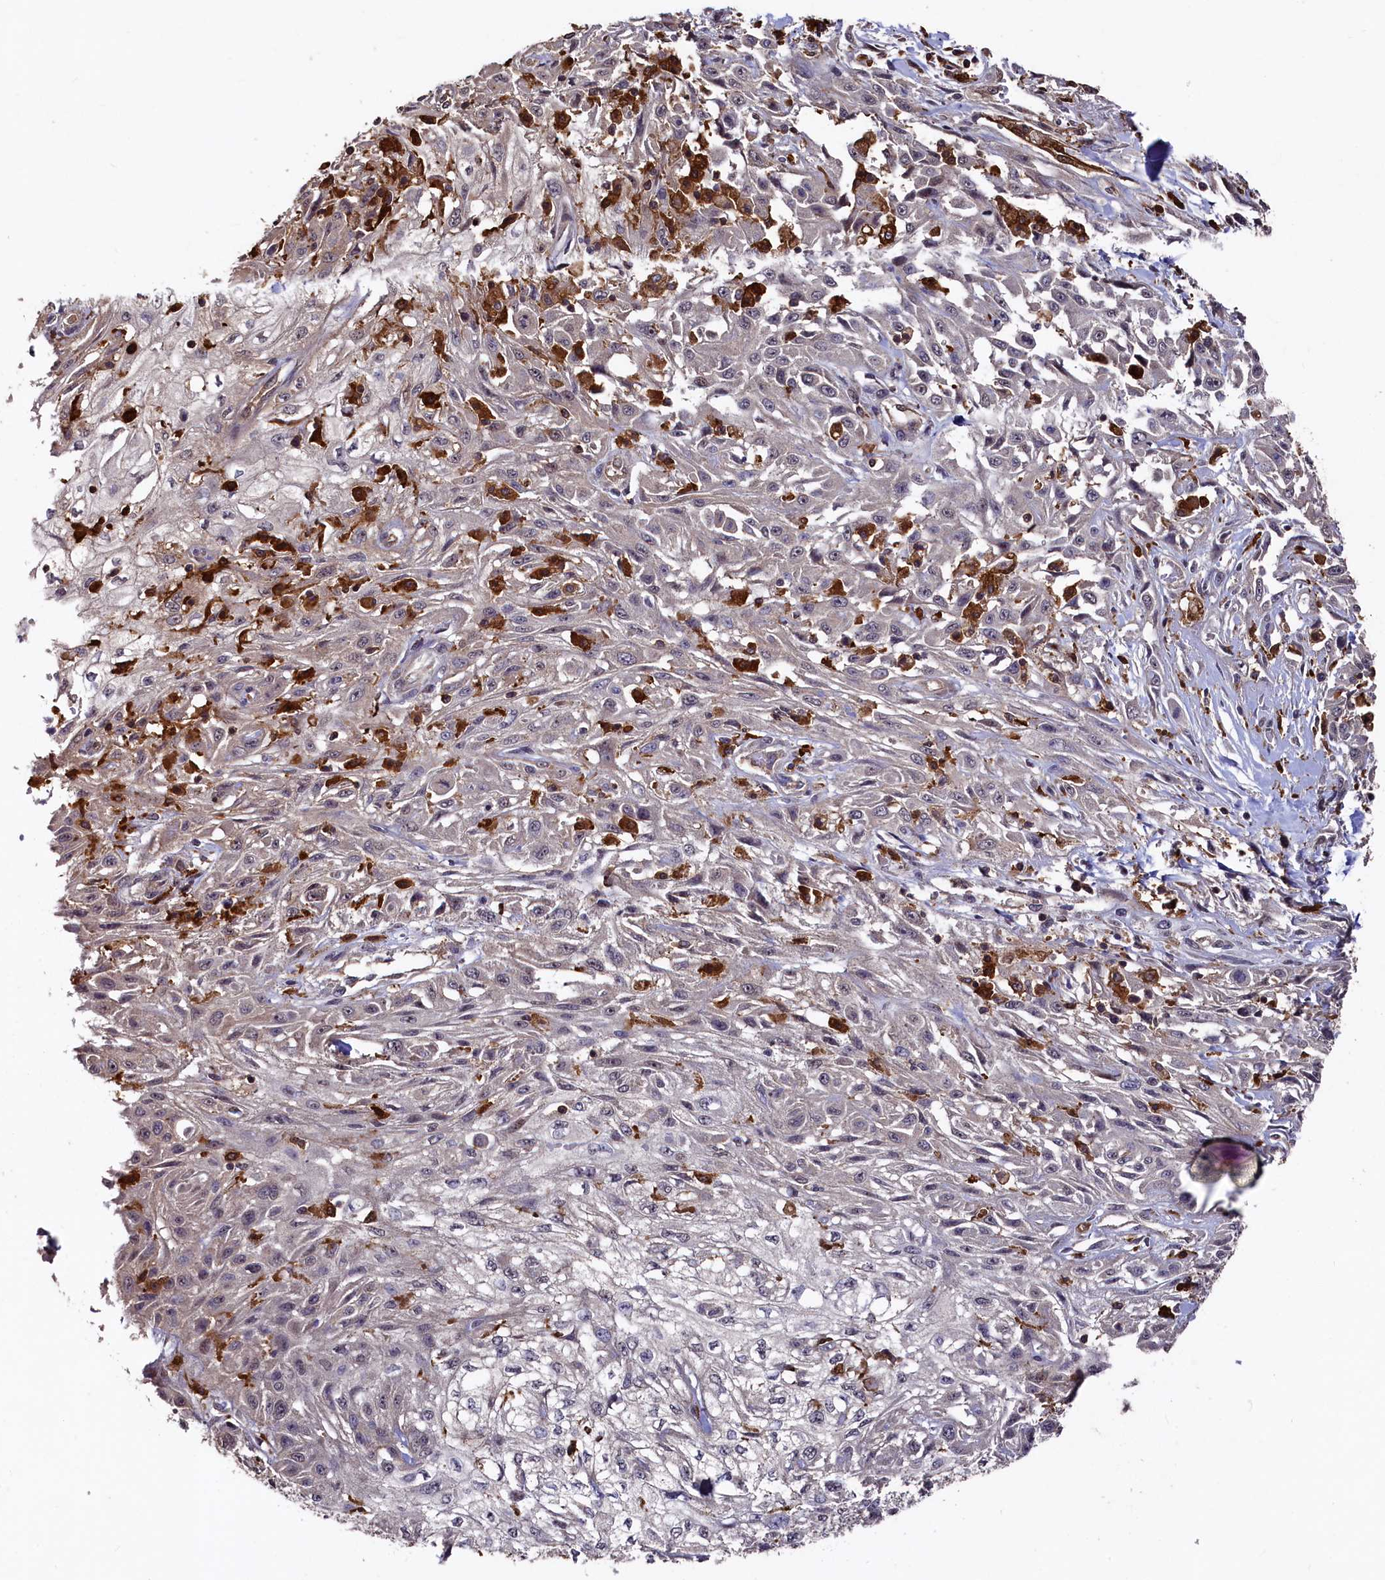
{"staining": {"intensity": "negative", "quantity": "none", "location": "none"}, "tissue": "skin cancer", "cell_type": "Tumor cells", "image_type": "cancer", "snomed": [{"axis": "morphology", "description": "Squamous cell carcinoma, NOS"}, {"axis": "morphology", "description": "Squamous cell carcinoma, metastatic, NOS"}, {"axis": "topography", "description": "Skin"}, {"axis": "topography", "description": "Lymph node"}], "caption": "IHC photomicrograph of neoplastic tissue: skin cancer (metastatic squamous cell carcinoma) stained with DAB exhibits no significant protein expression in tumor cells. (IHC, brightfield microscopy, high magnification).", "gene": "PLEKHO2", "patient": {"sex": "male", "age": 75}}